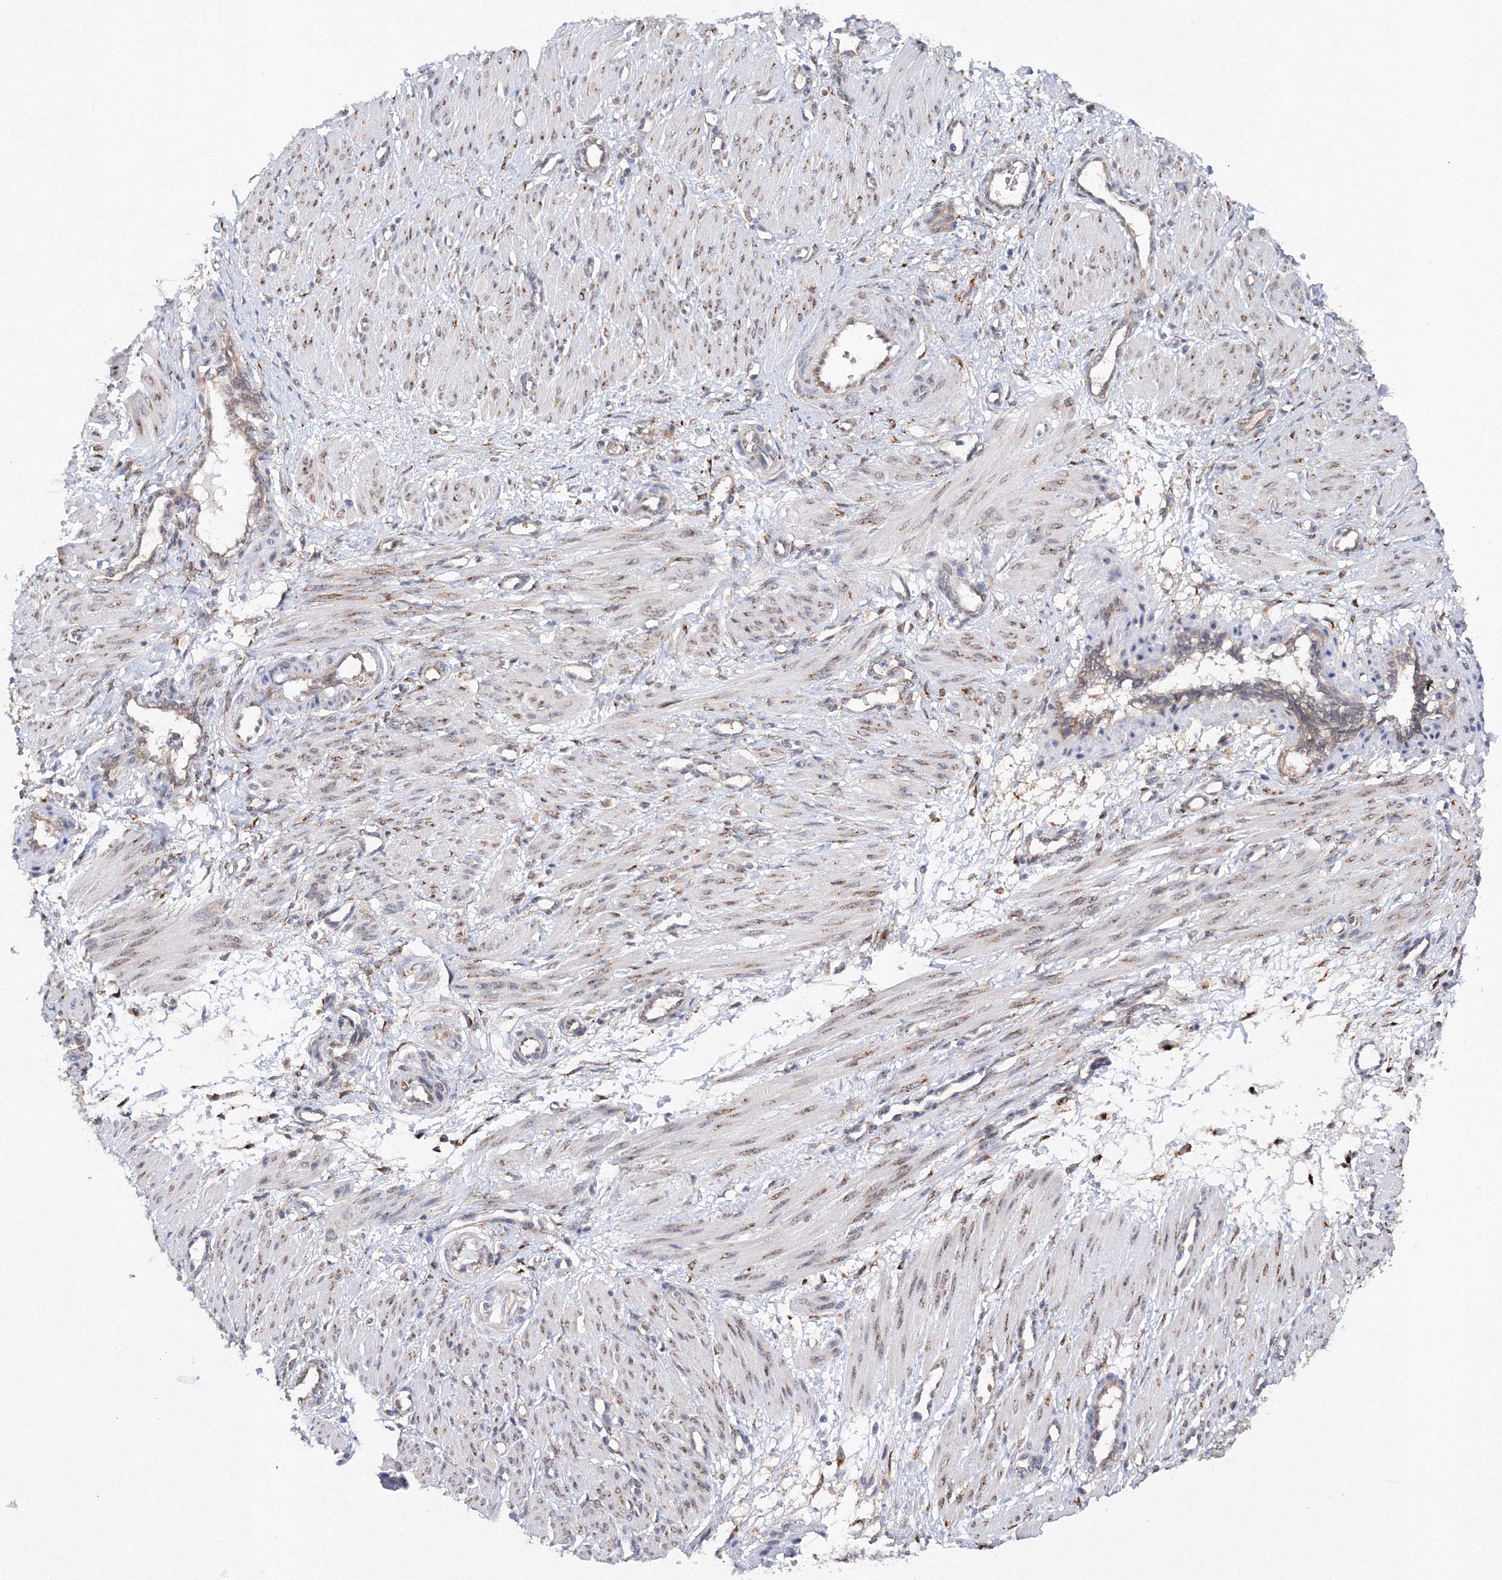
{"staining": {"intensity": "moderate", "quantity": "<25%", "location": "nuclear"}, "tissue": "smooth muscle", "cell_type": "Smooth muscle cells", "image_type": "normal", "snomed": [{"axis": "morphology", "description": "Normal tissue, NOS"}, {"axis": "topography", "description": "Endometrium"}], "caption": "Immunohistochemistry of unremarkable smooth muscle shows low levels of moderate nuclear expression in approximately <25% of smooth muscle cells.", "gene": "DIS3L2", "patient": {"sex": "female", "age": 33}}